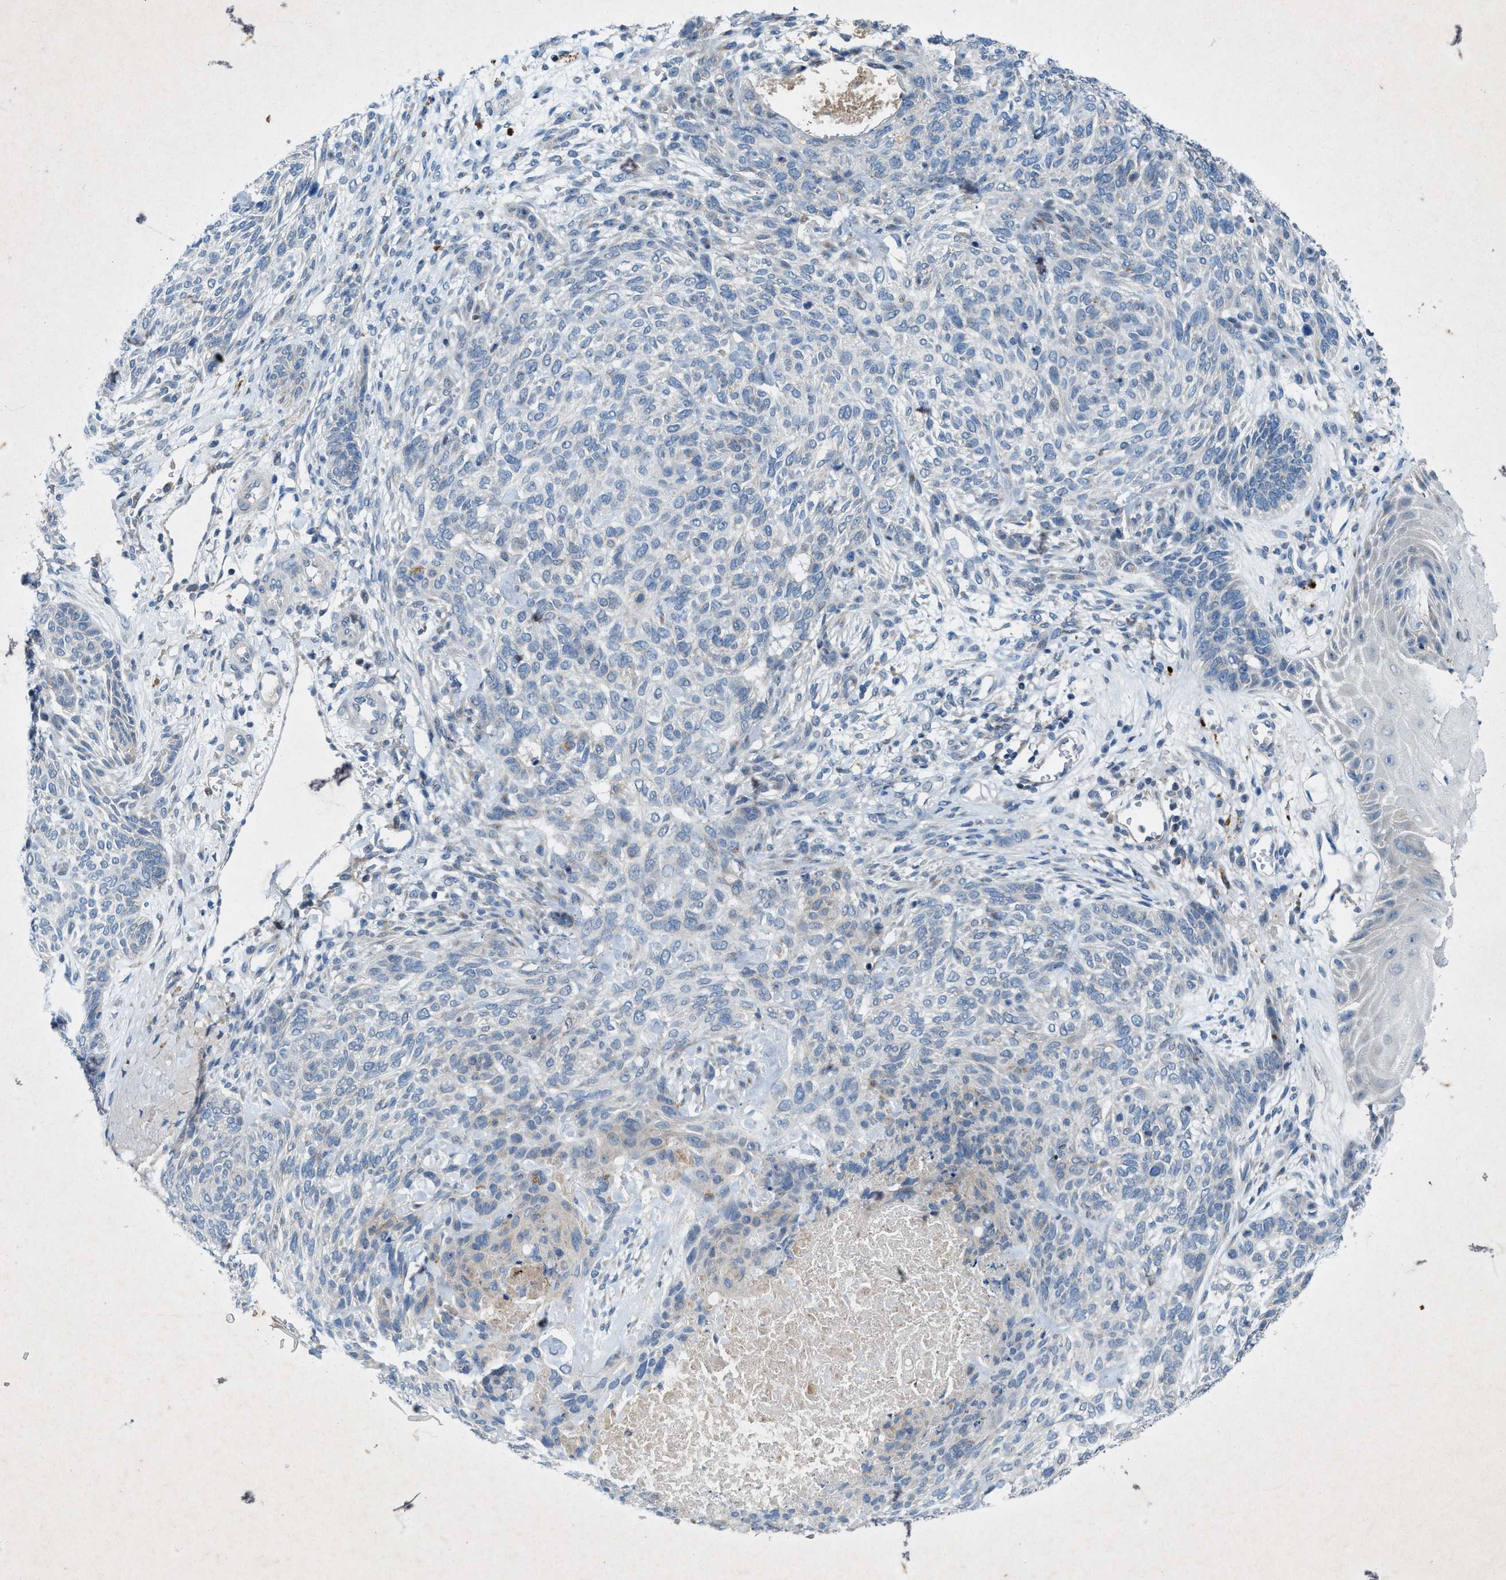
{"staining": {"intensity": "negative", "quantity": "none", "location": "none"}, "tissue": "skin cancer", "cell_type": "Tumor cells", "image_type": "cancer", "snomed": [{"axis": "morphology", "description": "Basal cell carcinoma"}, {"axis": "topography", "description": "Skin"}], "caption": "A high-resolution image shows immunohistochemistry staining of skin cancer (basal cell carcinoma), which displays no significant staining in tumor cells.", "gene": "URGCP", "patient": {"sex": "male", "age": 55}}